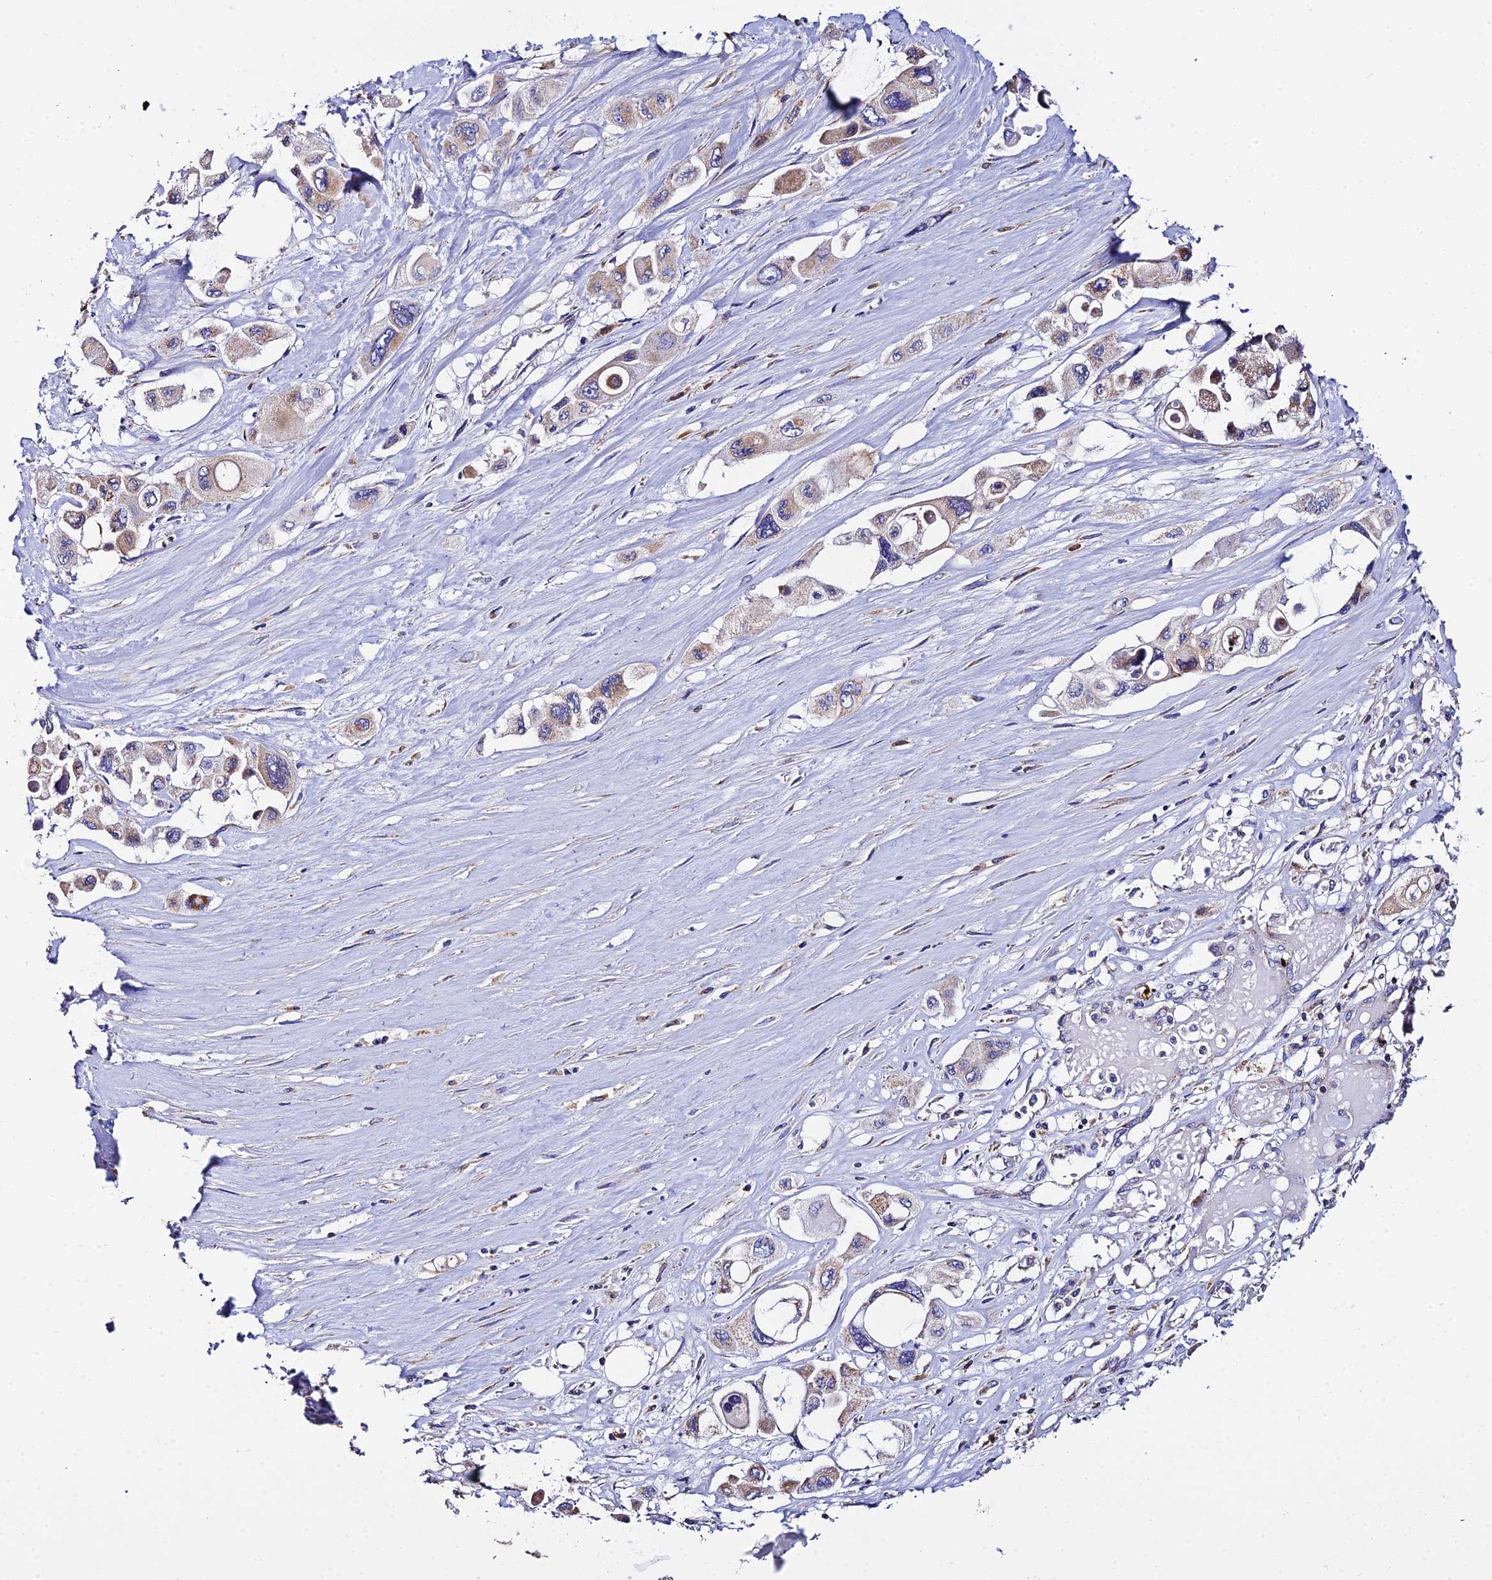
{"staining": {"intensity": "moderate", "quantity": "<25%", "location": "cytoplasmic/membranous"}, "tissue": "pancreatic cancer", "cell_type": "Tumor cells", "image_type": "cancer", "snomed": [{"axis": "morphology", "description": "Adenocarcinoma, NOS"}, {"axis": "topography", "description": "Pancreas"}], "caption": "The histopathology image shows immunohistochemical staining of pancreatic cancer (adenocarcinoma). There is moderate cytoplasmic/membranous expression is seen in about <25% of tumor cells.", "gene": "NIPSNAP3A", "patient": {"sex": "male", "age": 92}}